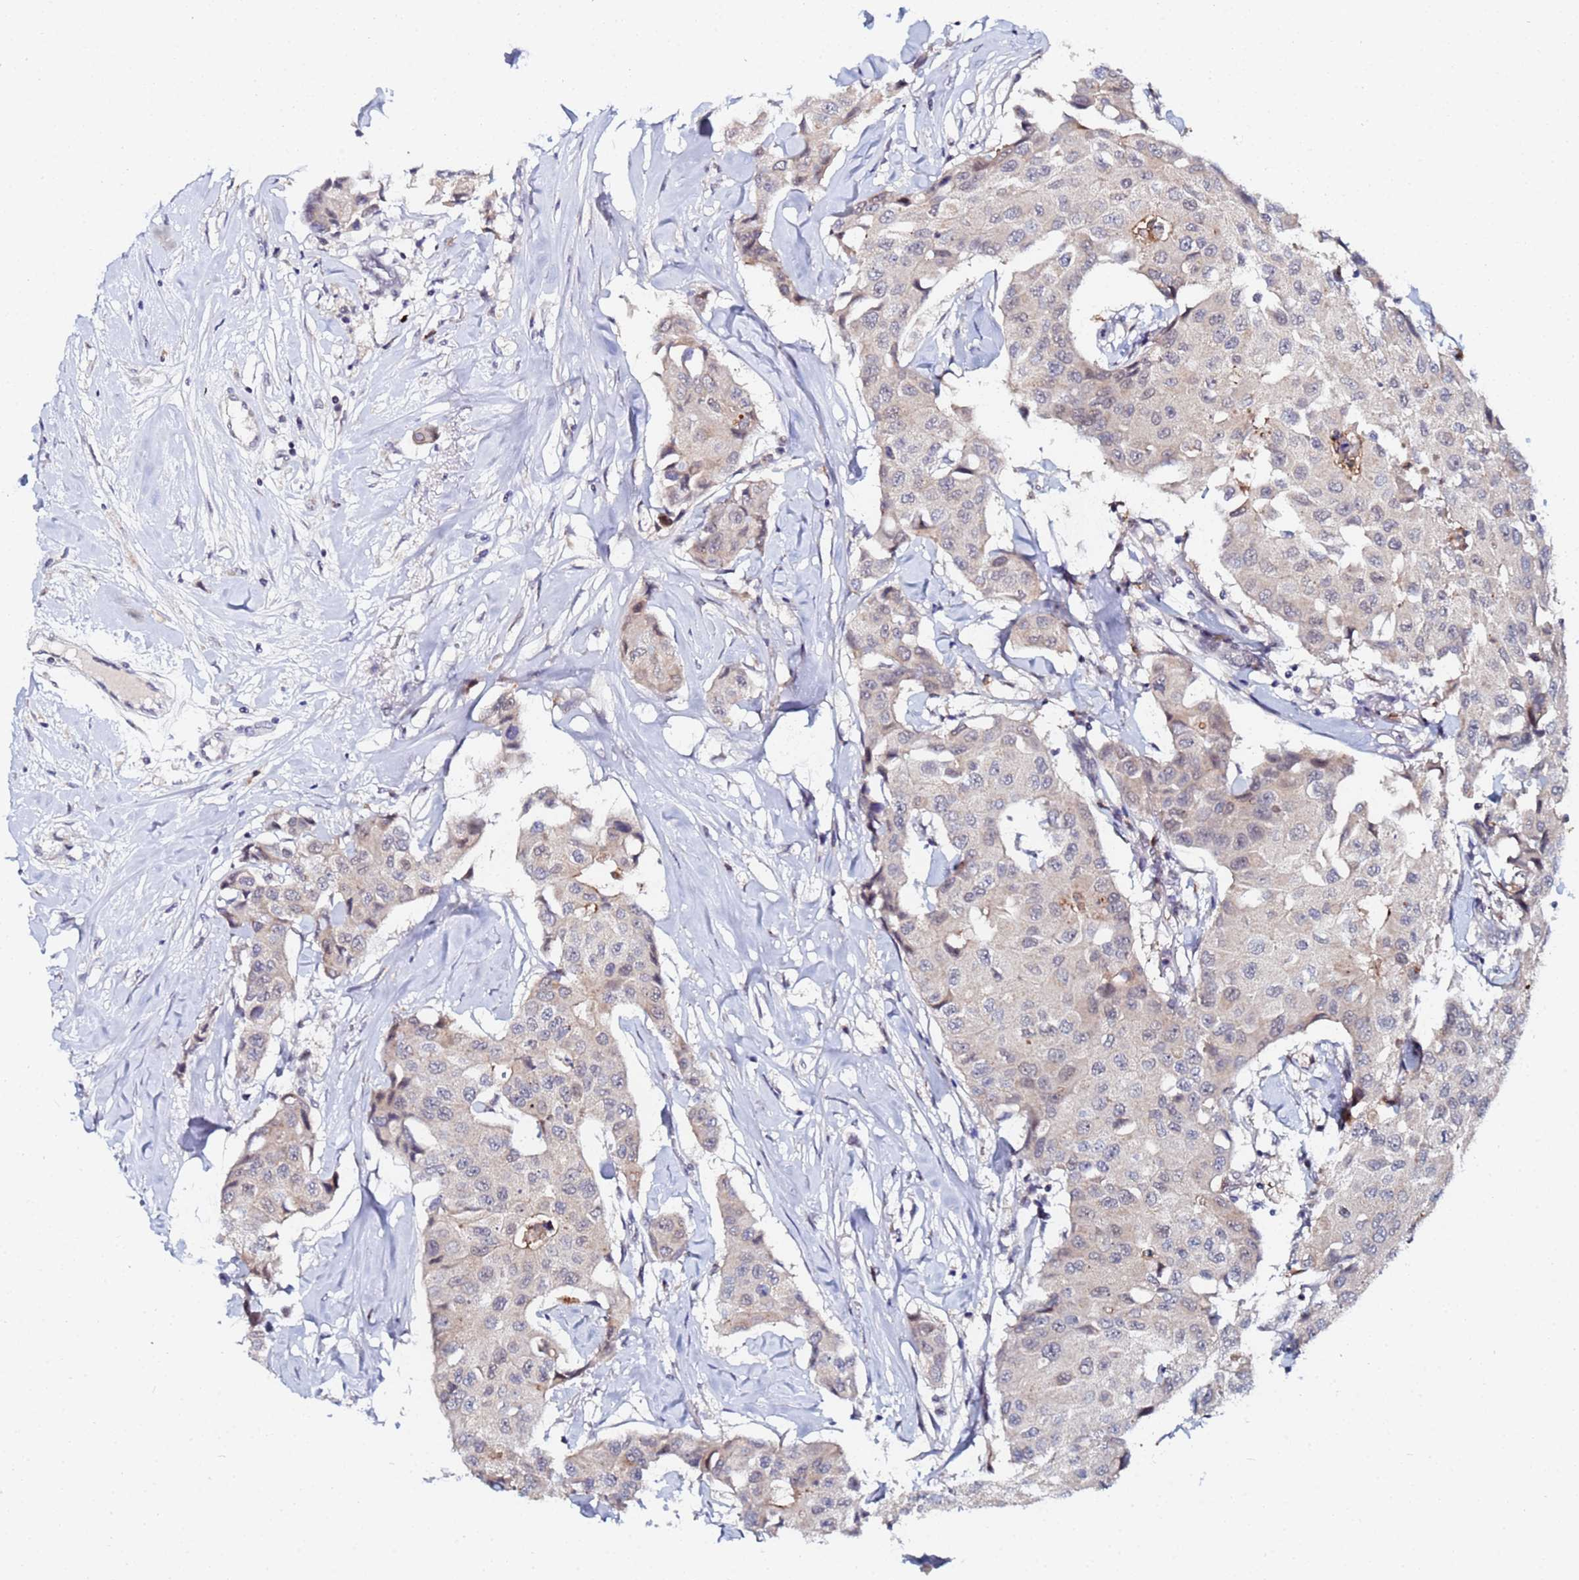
{"staining": {"intensity": "weak", "quantity": "25%-75%", "location": "cytoplasmic/membranous"}, "tissue": "breast cancer", "cell_type": "Tumor cells", "image_type": "cancer", "snomed": [{"axis": "morphology", "description": "Duct carcinoma"}, {"axis": "topography", "description": "Breast"}], "caption": "Immunohistochemistry staining of breast cancer, which demonstrates low levels of weak cytoplasmic/membranous expression in about 25%-75% of tumor cells indicating weak cytoplasmic/membranous protein expression. The staining was performed using DAB (brown) for protein detection and nuclei were counterstained in hematoxylin (blue).", "gene": "MTCL1", "patient": {"sex": "female", "age": 80}}